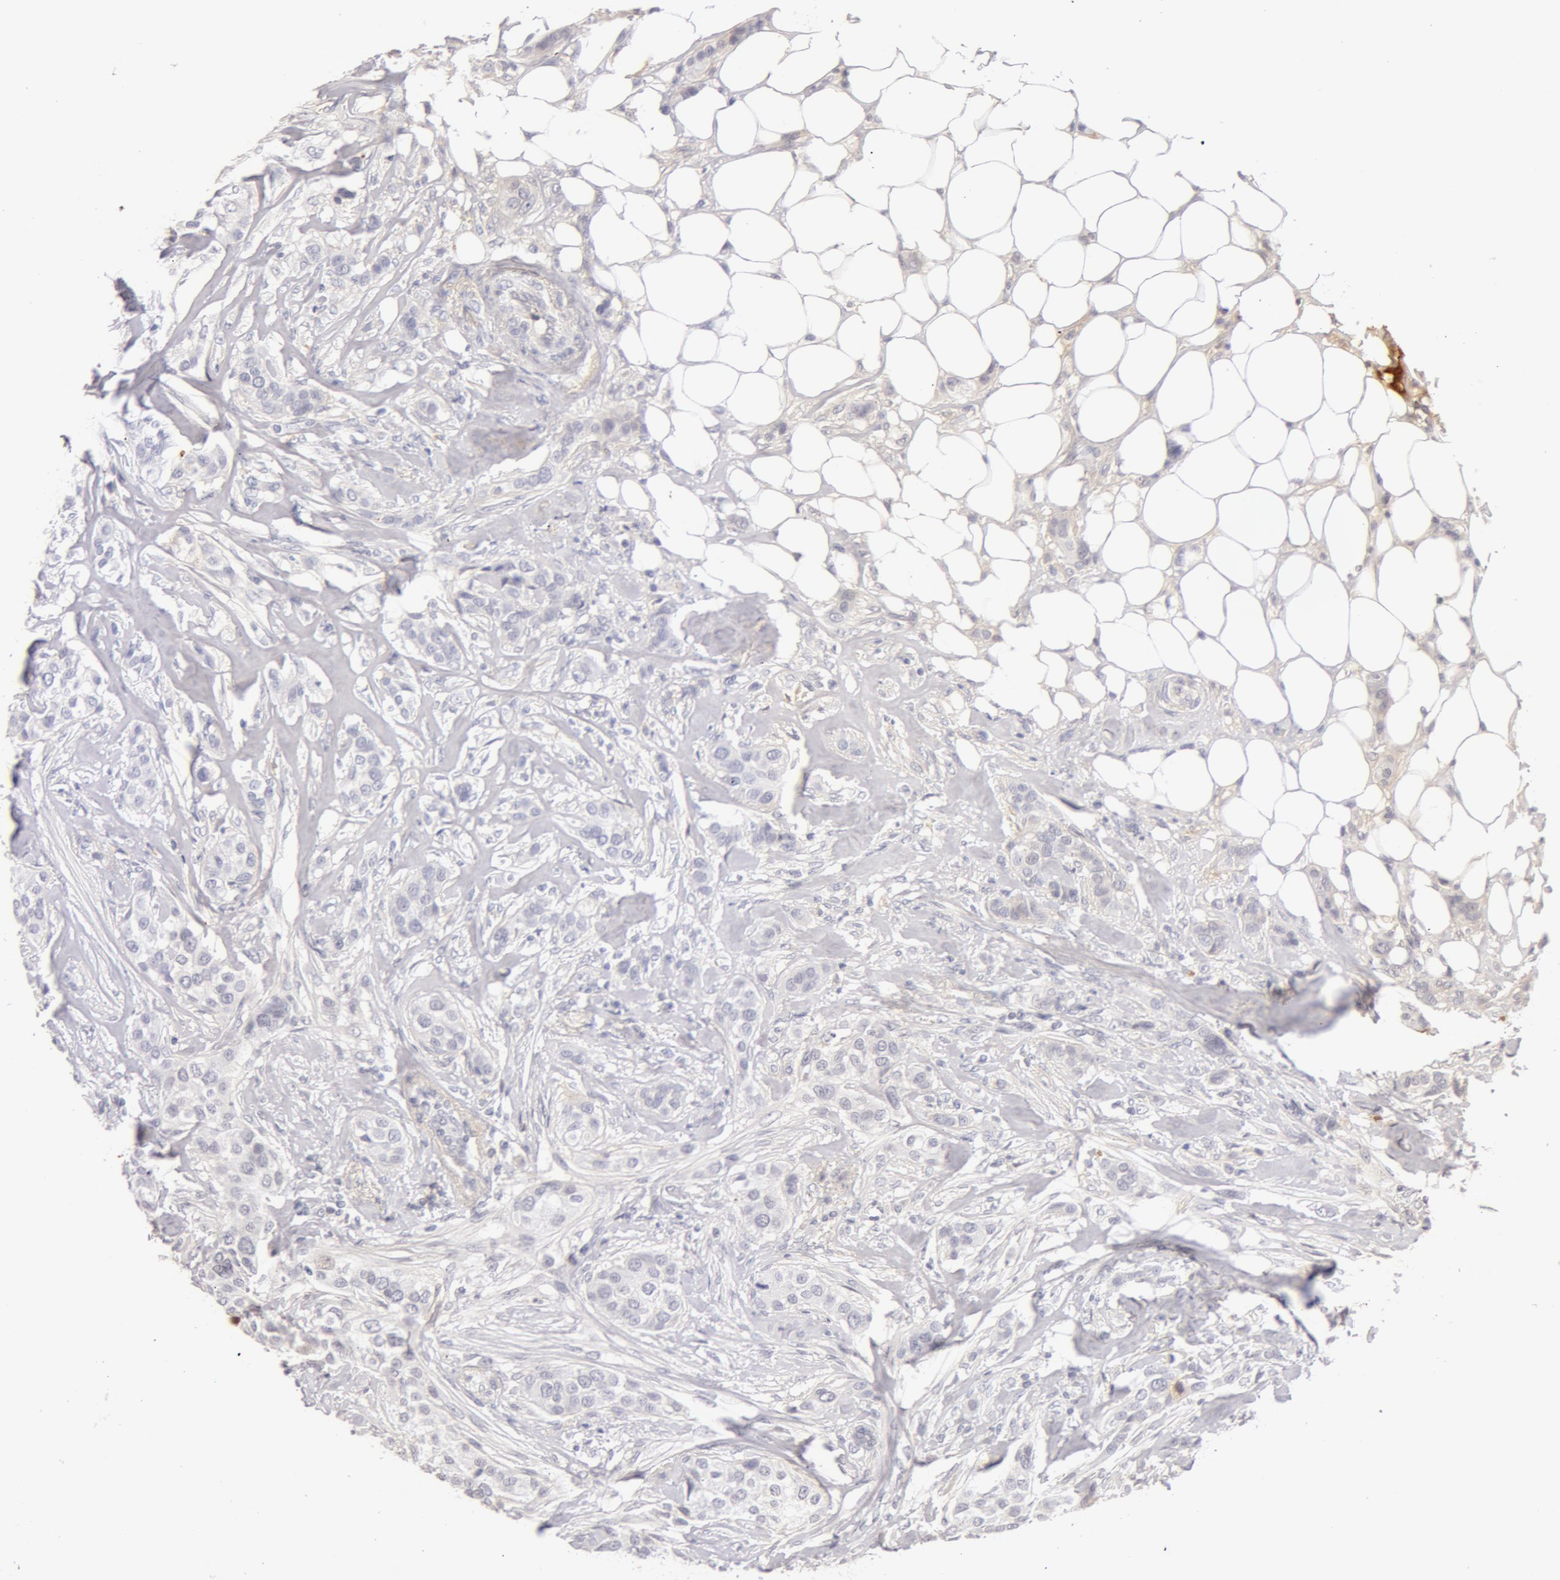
{"staining": {"intensity": "negative", "quantity": "none", "location": "none"}, "tissue": "breast cancer", "cell_type": "Tumor cells", "image_type": "cancer", "snomed": [{"axis": "morphology", "description": "Duct carcinoma"}, {"axis": "topography", "description": "Breast"}], "caption": "This photomicrograph is of infiltrating ductal carcinoma (breast) stained with IHC to label a protein in brown with the nuclei are counter-stained blue. There is no expression in tumor cells.", "gene": "AHSG", "patient": {"sex": "female", "age": 45}}